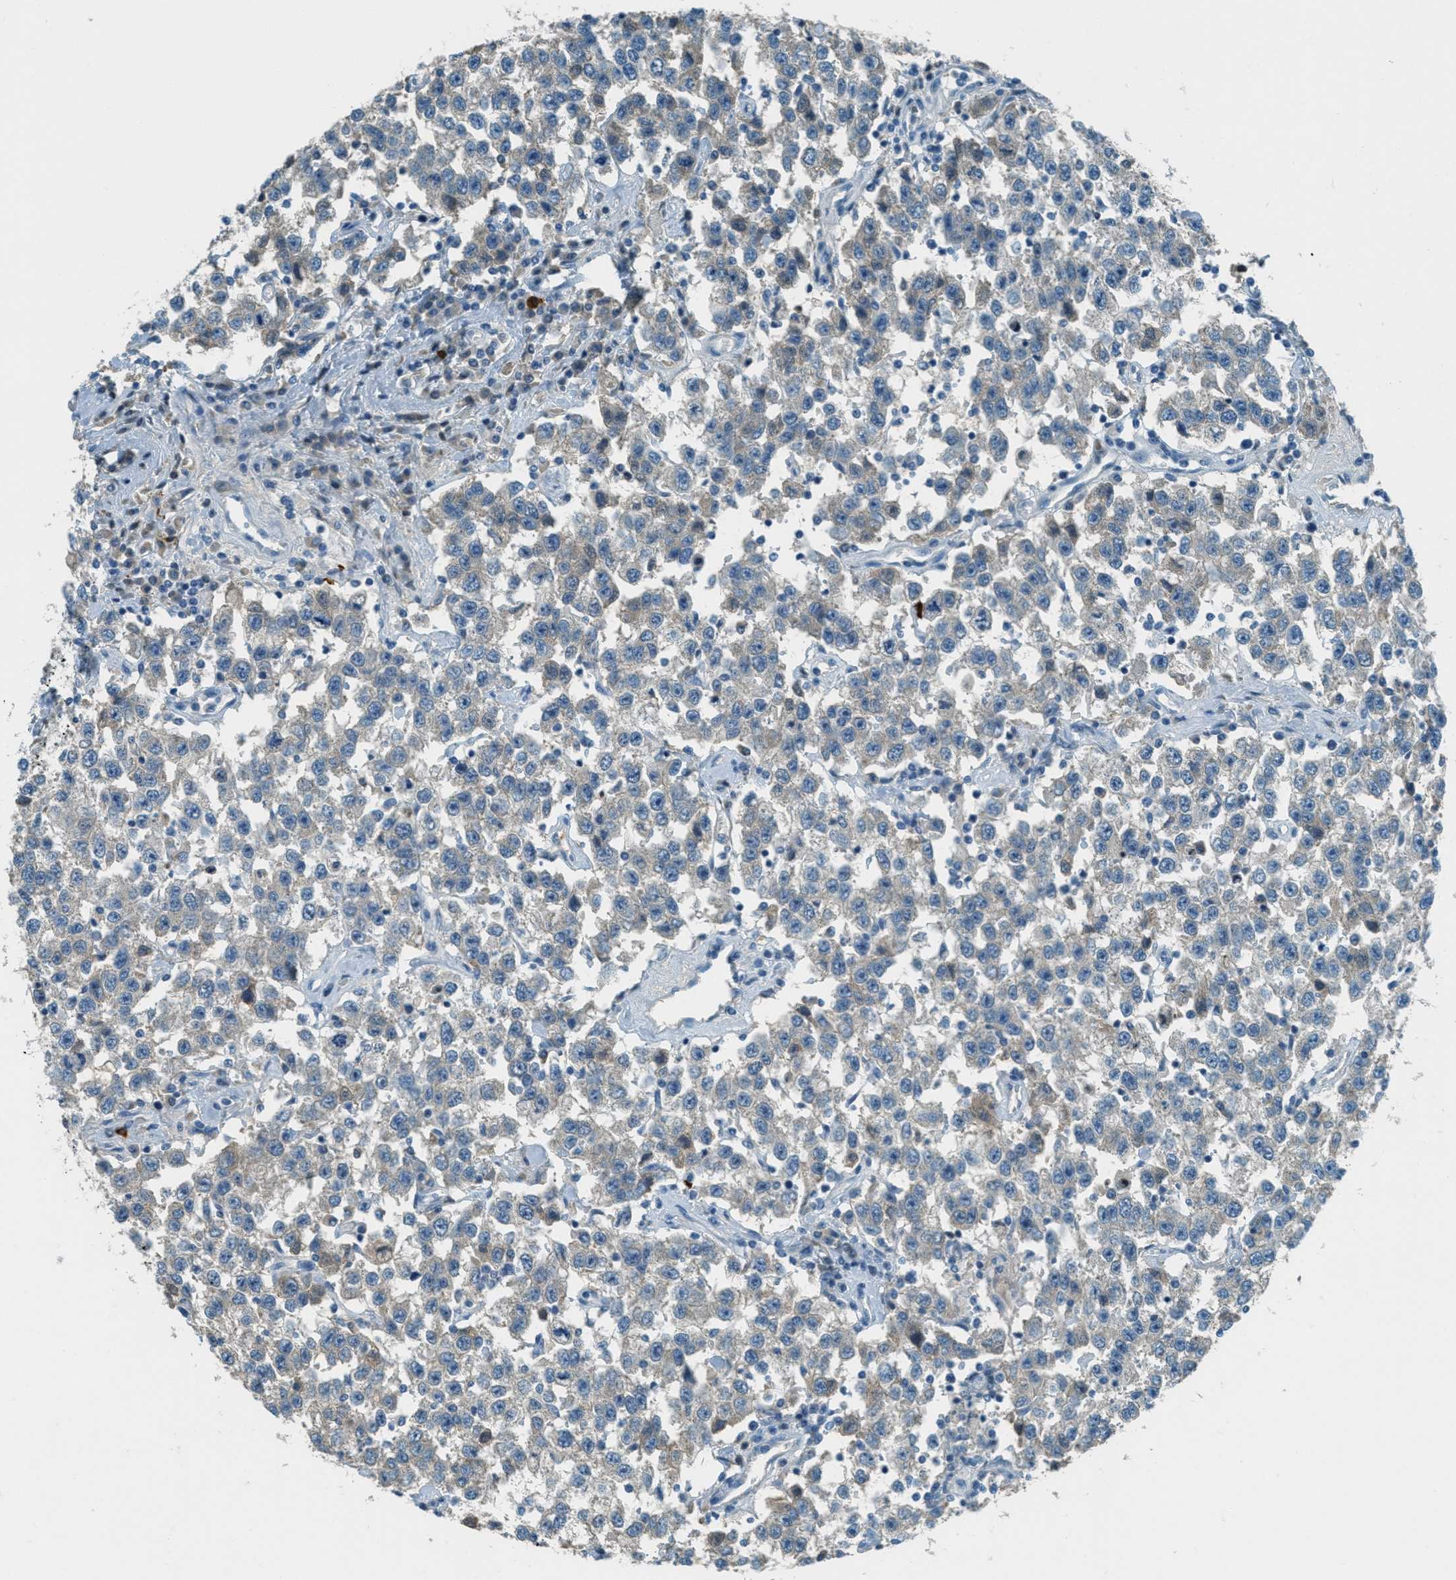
{"staining": {"intensity": "weak", "quantity": "<25%", "location": "cytoplasmic/membranous"}, "tissue": "testis cancer", "cell_type": "Tumor cells", "image_type": "cancer", "snomed": [{"axis": "morphology", "description": "Seminoma, NOS"}, {"axis": "topography", "description": "Testis"}], "caption": "IHC histopathology image of neoplastic tissue: human testis seminoma stained with DAB shows no significant protein staining in tumor cells.", "gene": "MSLN", "patient": {"sex": "male", "age": 41}}